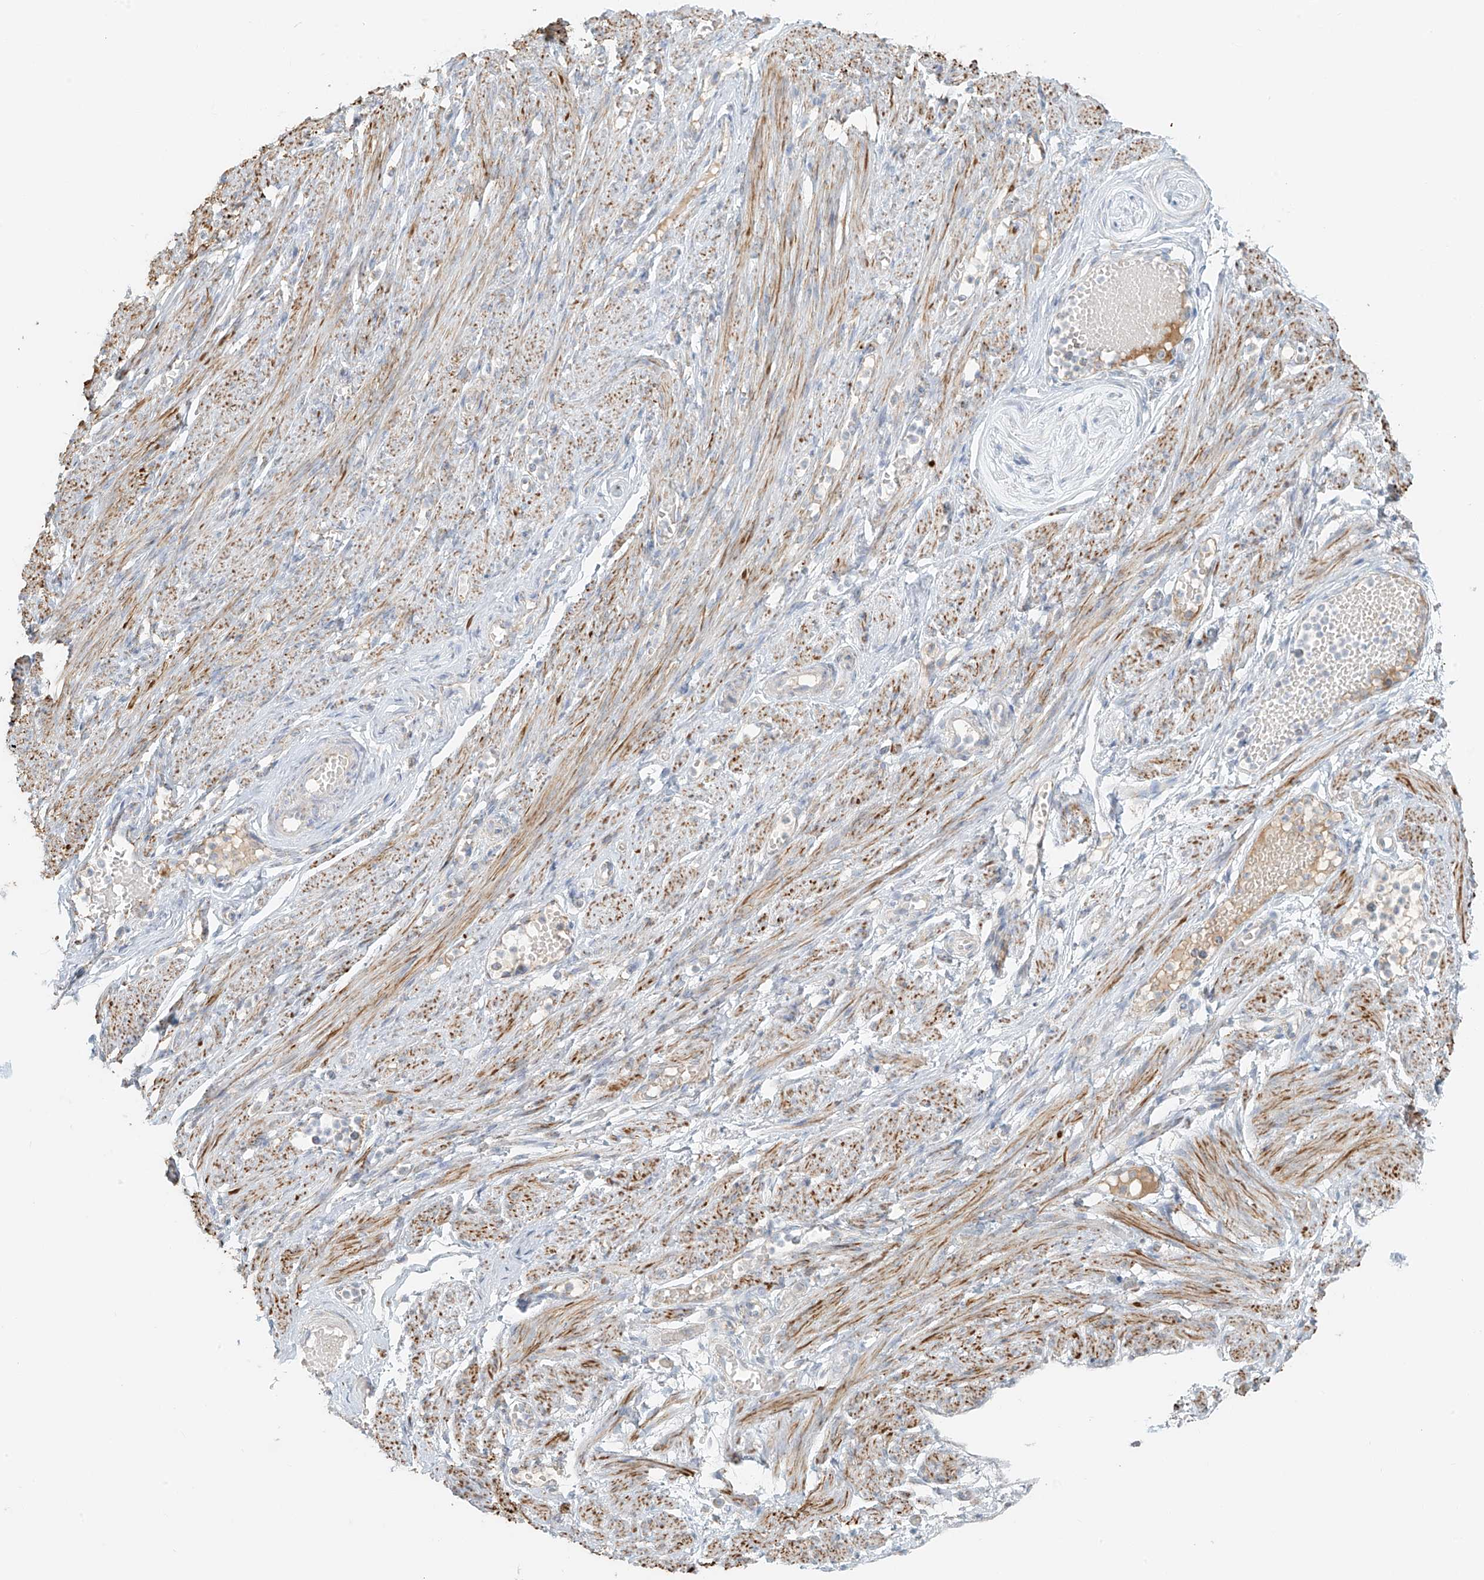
{"staining": {"intensity": "negative", "quantity": "none", "location": "none"}, "tissue": "adipose tissue", "cell_type": "Adipocytes", "image_type": "normal", "snomed": [{"axis": "morphology", "description": "Normal tissue, NOS"}, {"axis": "topography", "description": "Smooth muscle"}, {"axis": "topography", "description": "Peripheral nerve tissue"}], "caption": "The micrograph demonstrates no significant positivity in adipocytes of adipose tissue.", "gene": "UST", "patient": {"sex": "female", "age": 39}}